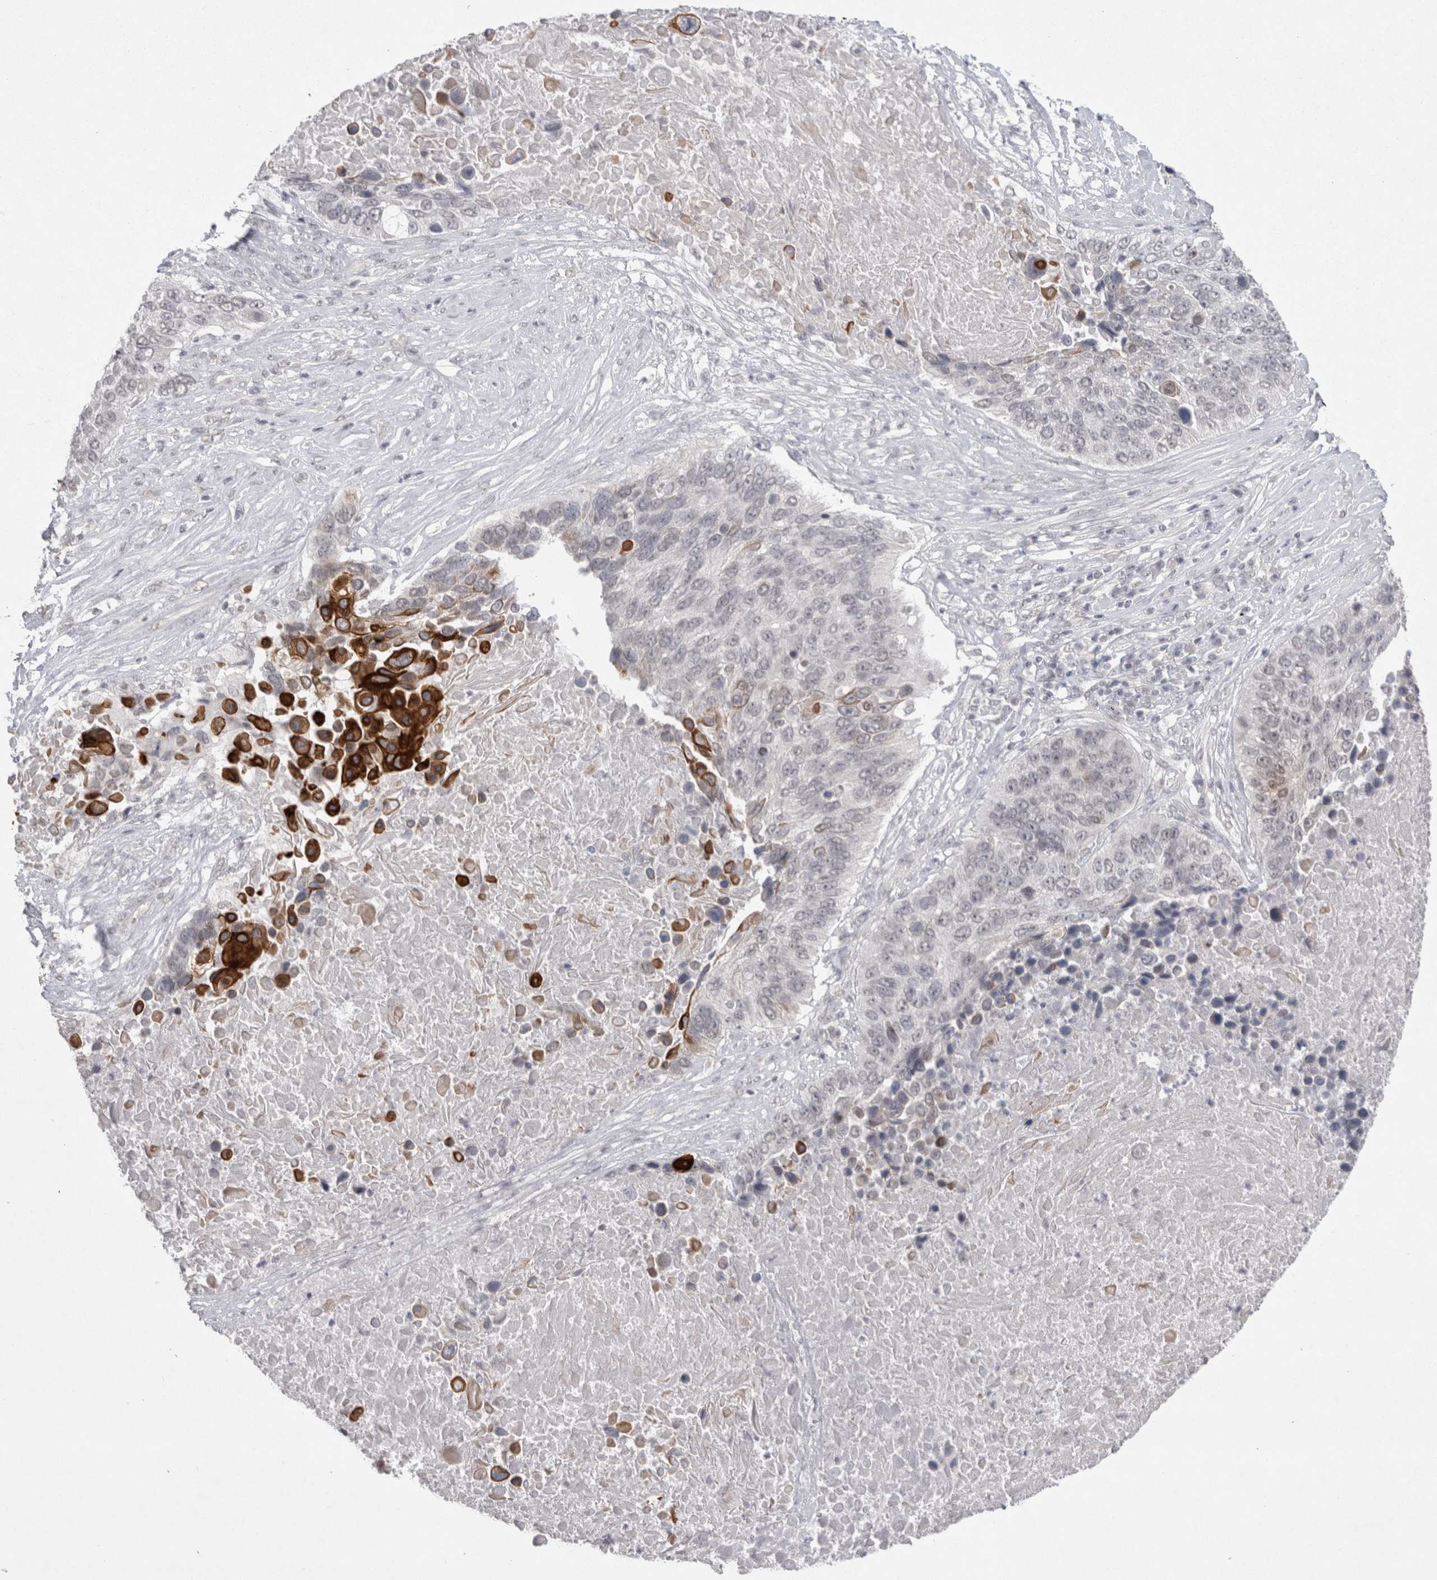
{"staining": {"intensity": "strong", "quantity": "<25%", "location": "cytoplasmic/membranous"}, "tissue": "lung cancer", "cell_type": "Tumor cells", "image_type": "cancer", "snomed": [{"axis": "morphology", "description": "Squamous cell carcinoma, NOS"}, {"axis": "topography", "description": "Lung"}], "caption": "Strong cytoplasmic/membranous protein staining is appreciated in about <25% of tumor cells in squamous cell carcinoma (lung).", "gene": "DDX4", "patient": {"sex": "male", "age": 66}}